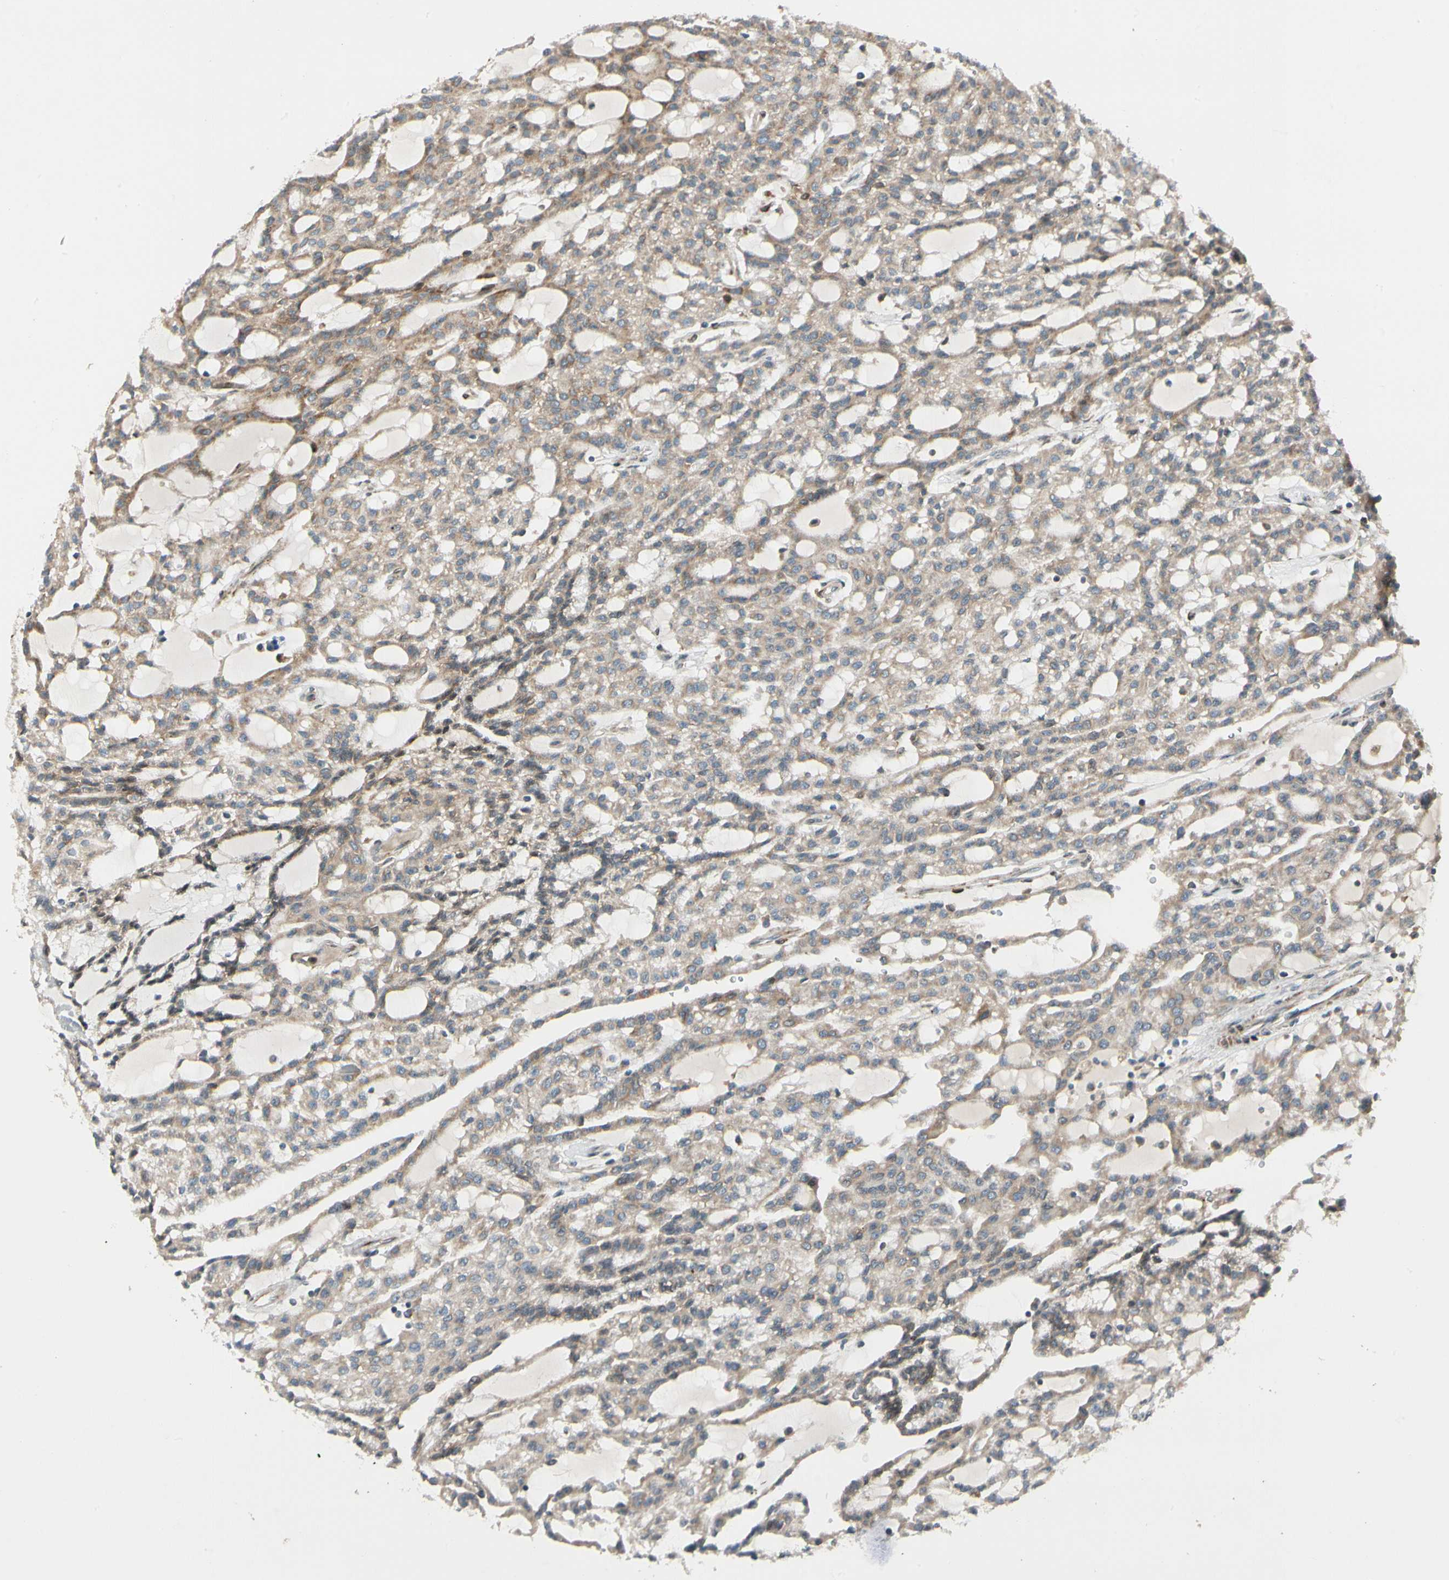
{"staining": {"intensity": "moderate", "quantity": ">75%", "location": "cytoplasmic/membranous"}, "tissue": "renal cancer", "cell_type": "Tumor cells", "image_type": "cancer", "snomed": [{"axis": "morphology", "description": "Adenocarcinoma, NOS"}, {"axis": "topography", "description": "Kidney"}], "caption": "Human renal adenocarcinoma stained with a protein marker displays moderate staining in tumor cells.", "gene": "MRPL9", "patient": {"sex": "male", "age": 63}}